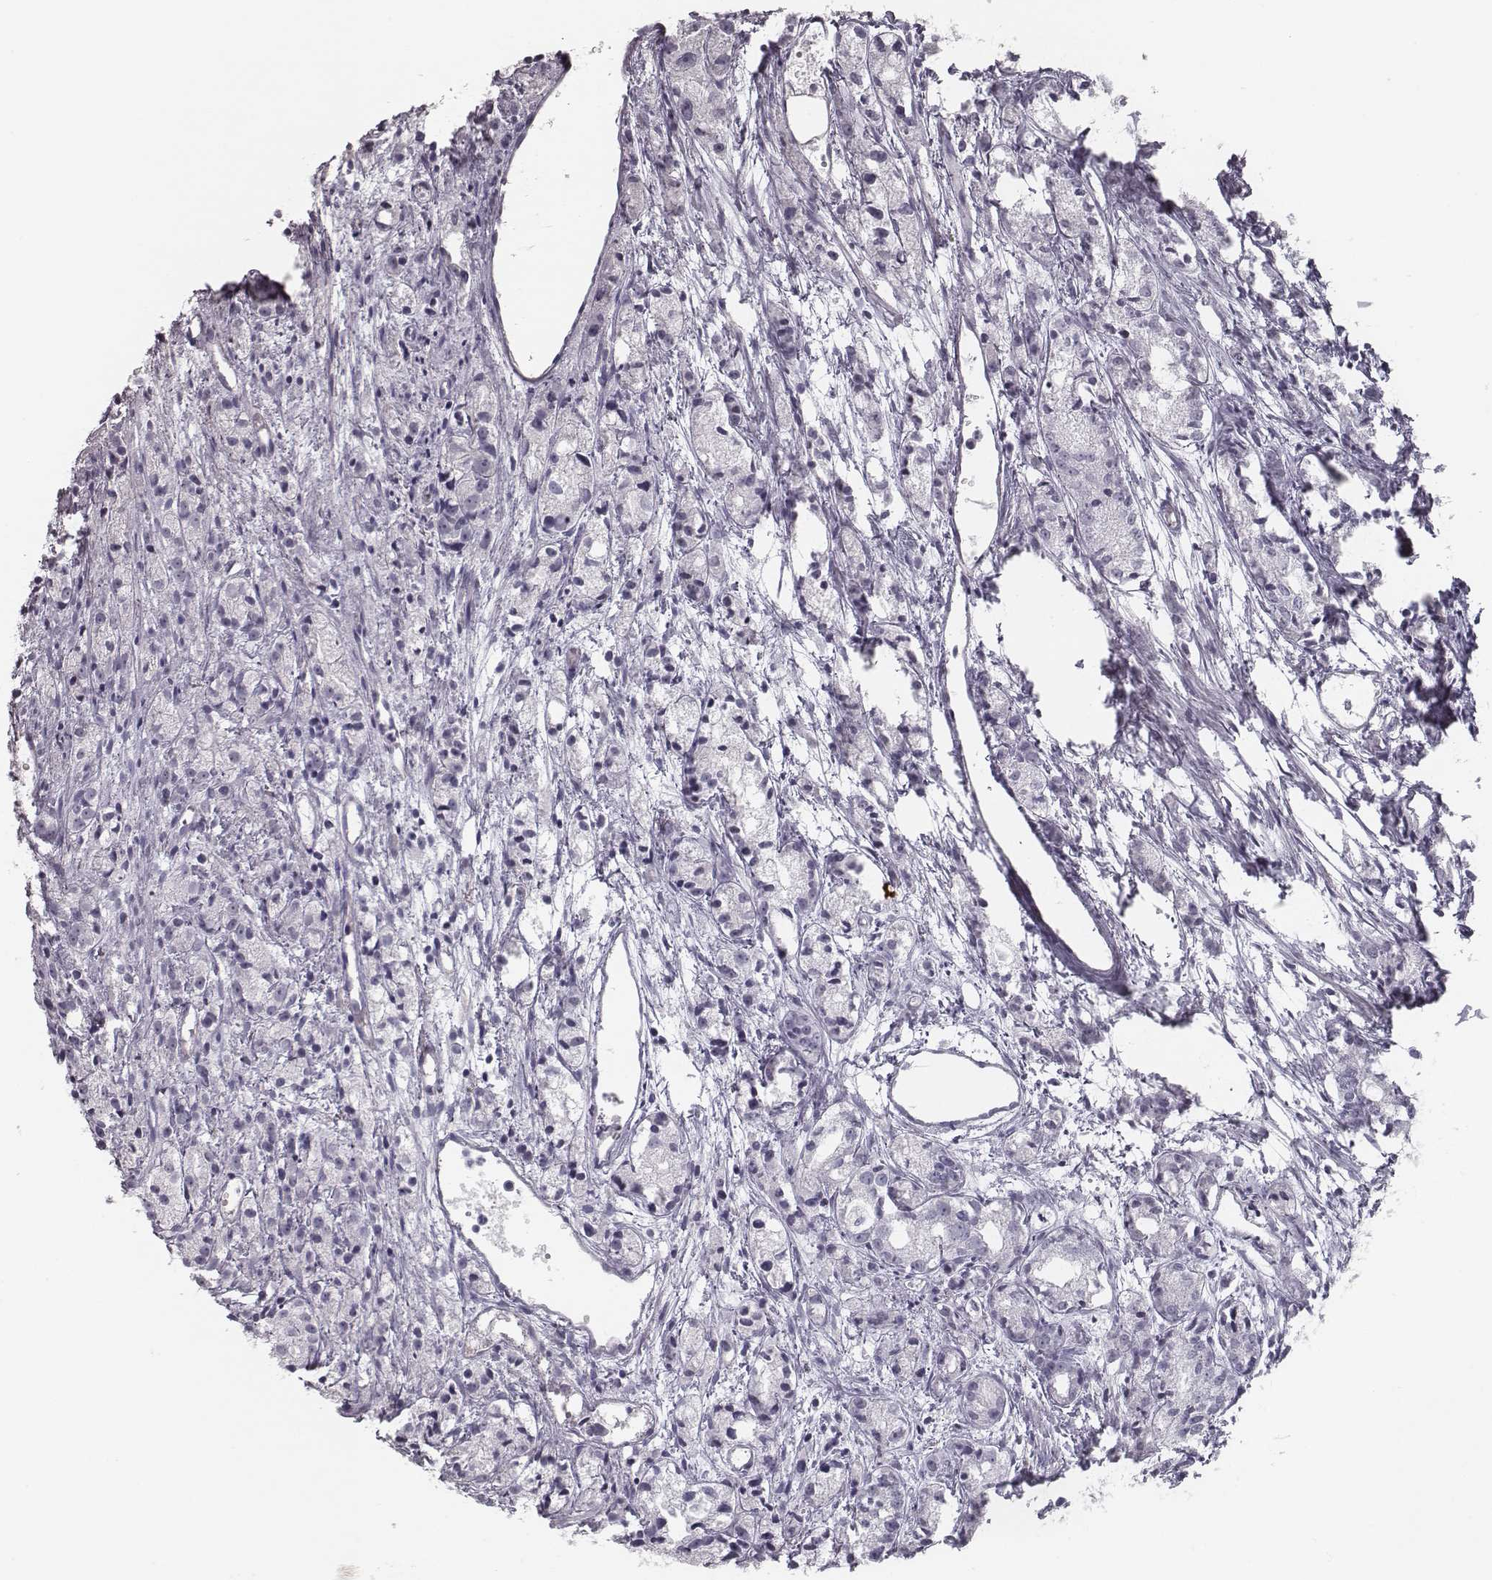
{"staining": {"intensity": "negative", "quantity": "none", "location": "none"}, "tissue": "prostate cancer", "cell_type": "Tumor cells", "image_type": "cancer", "snomed": [{"axis": "morphology", "description": "Adenocarcinoma, Medium grade"}, {"axis": "topography", "description": "Prostate"}], "caption": "A high-resolution image shows immunohistochemistry staining of prostate medium-grade adenocarcinoma, which demonstrates no significant expression in tumor cells.", "gene": "SEPTIN14", "patient": {"sex": "male", "age": 74}}